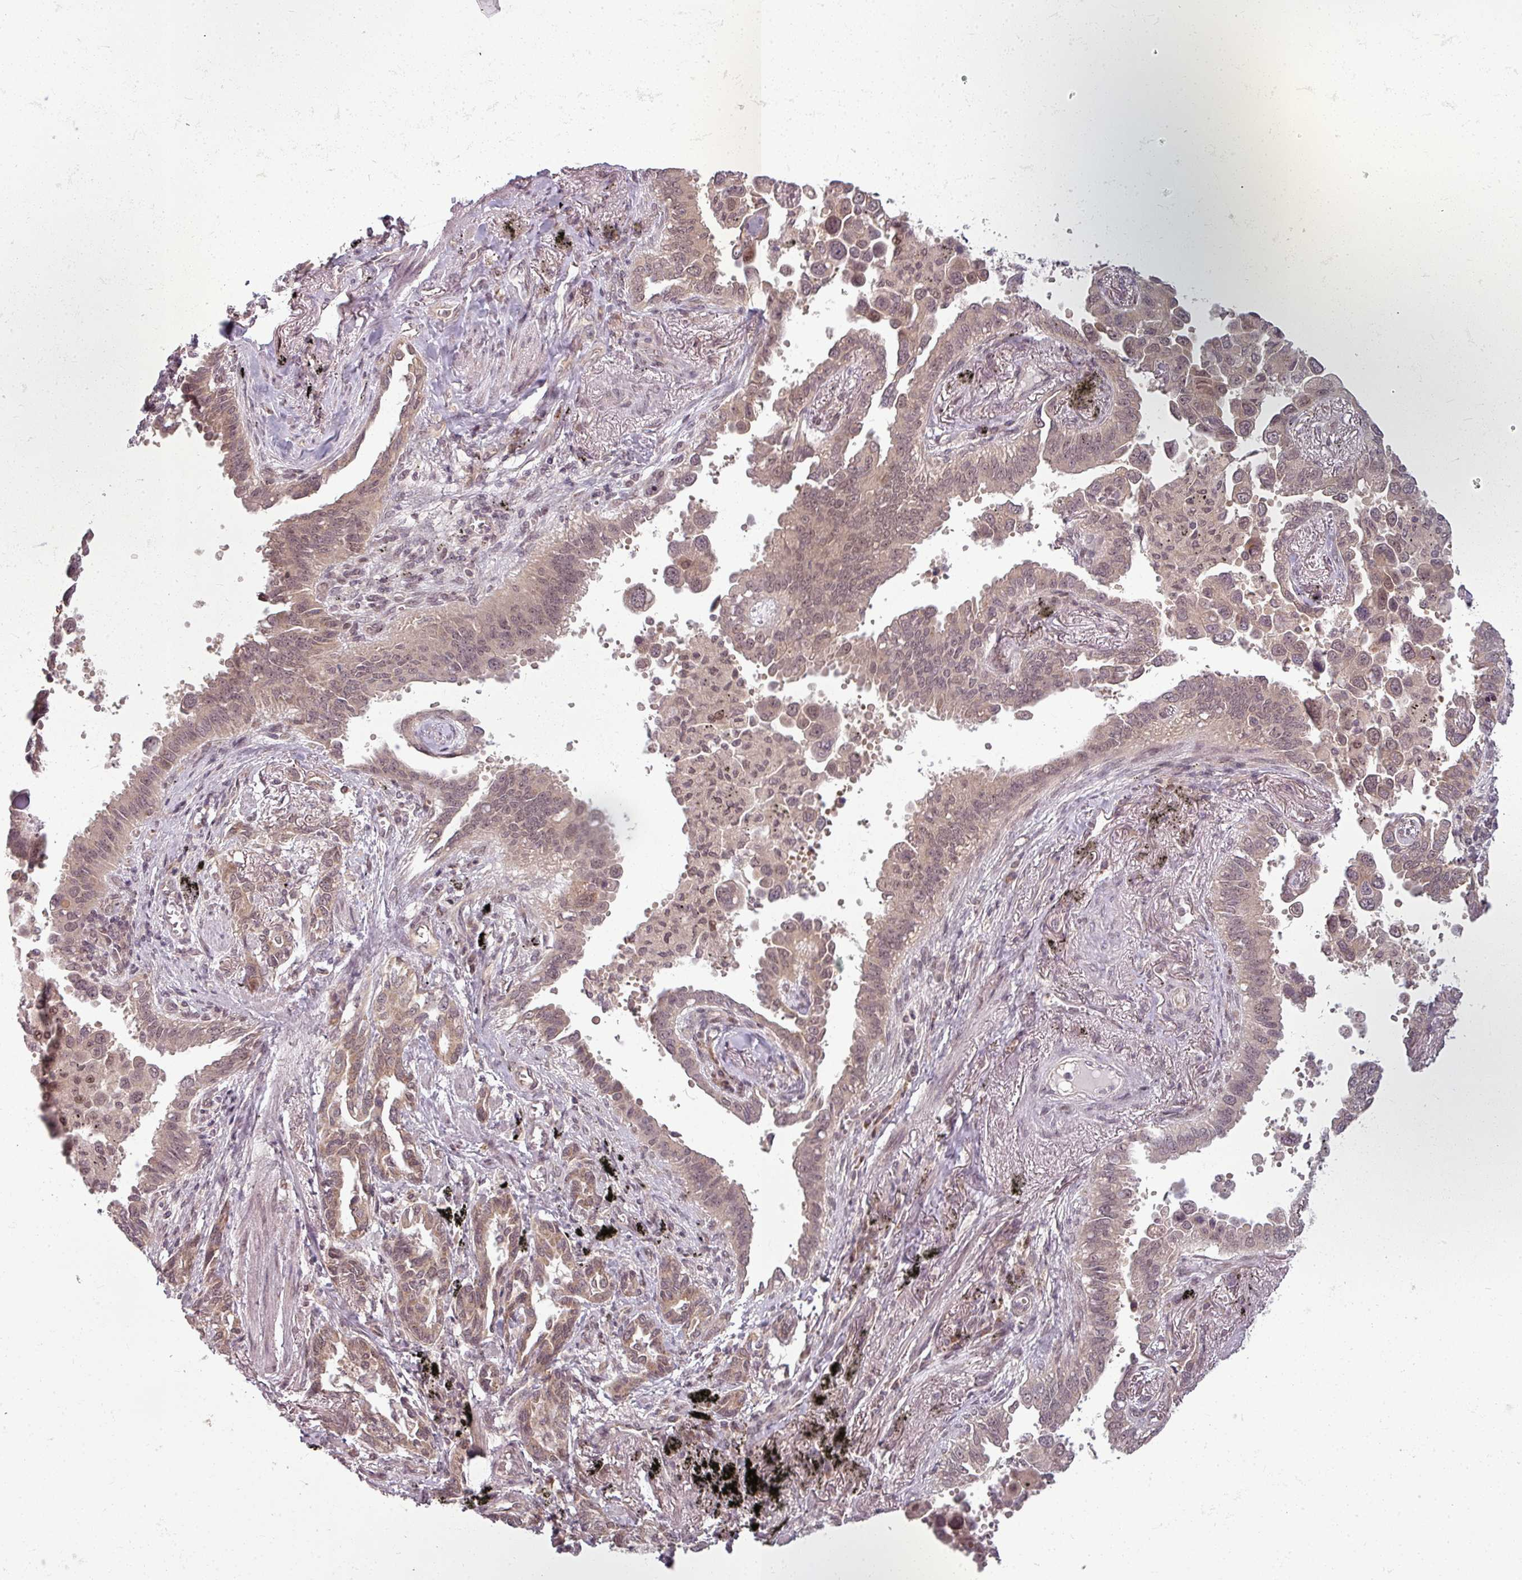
{"staining": {"intensity": "moderate", "quantity": ">75%", "location": "cytoplasmic/membranous"}, "tissue": "lung cancer", "cell_type": "Tumor cells", "image_type": "cancer", "snomed": [{"axis": "morphology", "description": "Adenocarcinoma, NOS"}, {"axis": "topography", "description": "Lung"}], "caption": "High-magnification brightfield microscopy of lung cancer stained with DAB (brown) and counterstained with hematoxylin (blue). tumor cells exhibit moderate cytoplasmic/membranous staining is appreciated in approximately>75% of cells. (DAB = brown stain, brightfield microscopy at high magnification).", "gene": "CLIC1", "patient": {"sex": "male", "age": 67}}